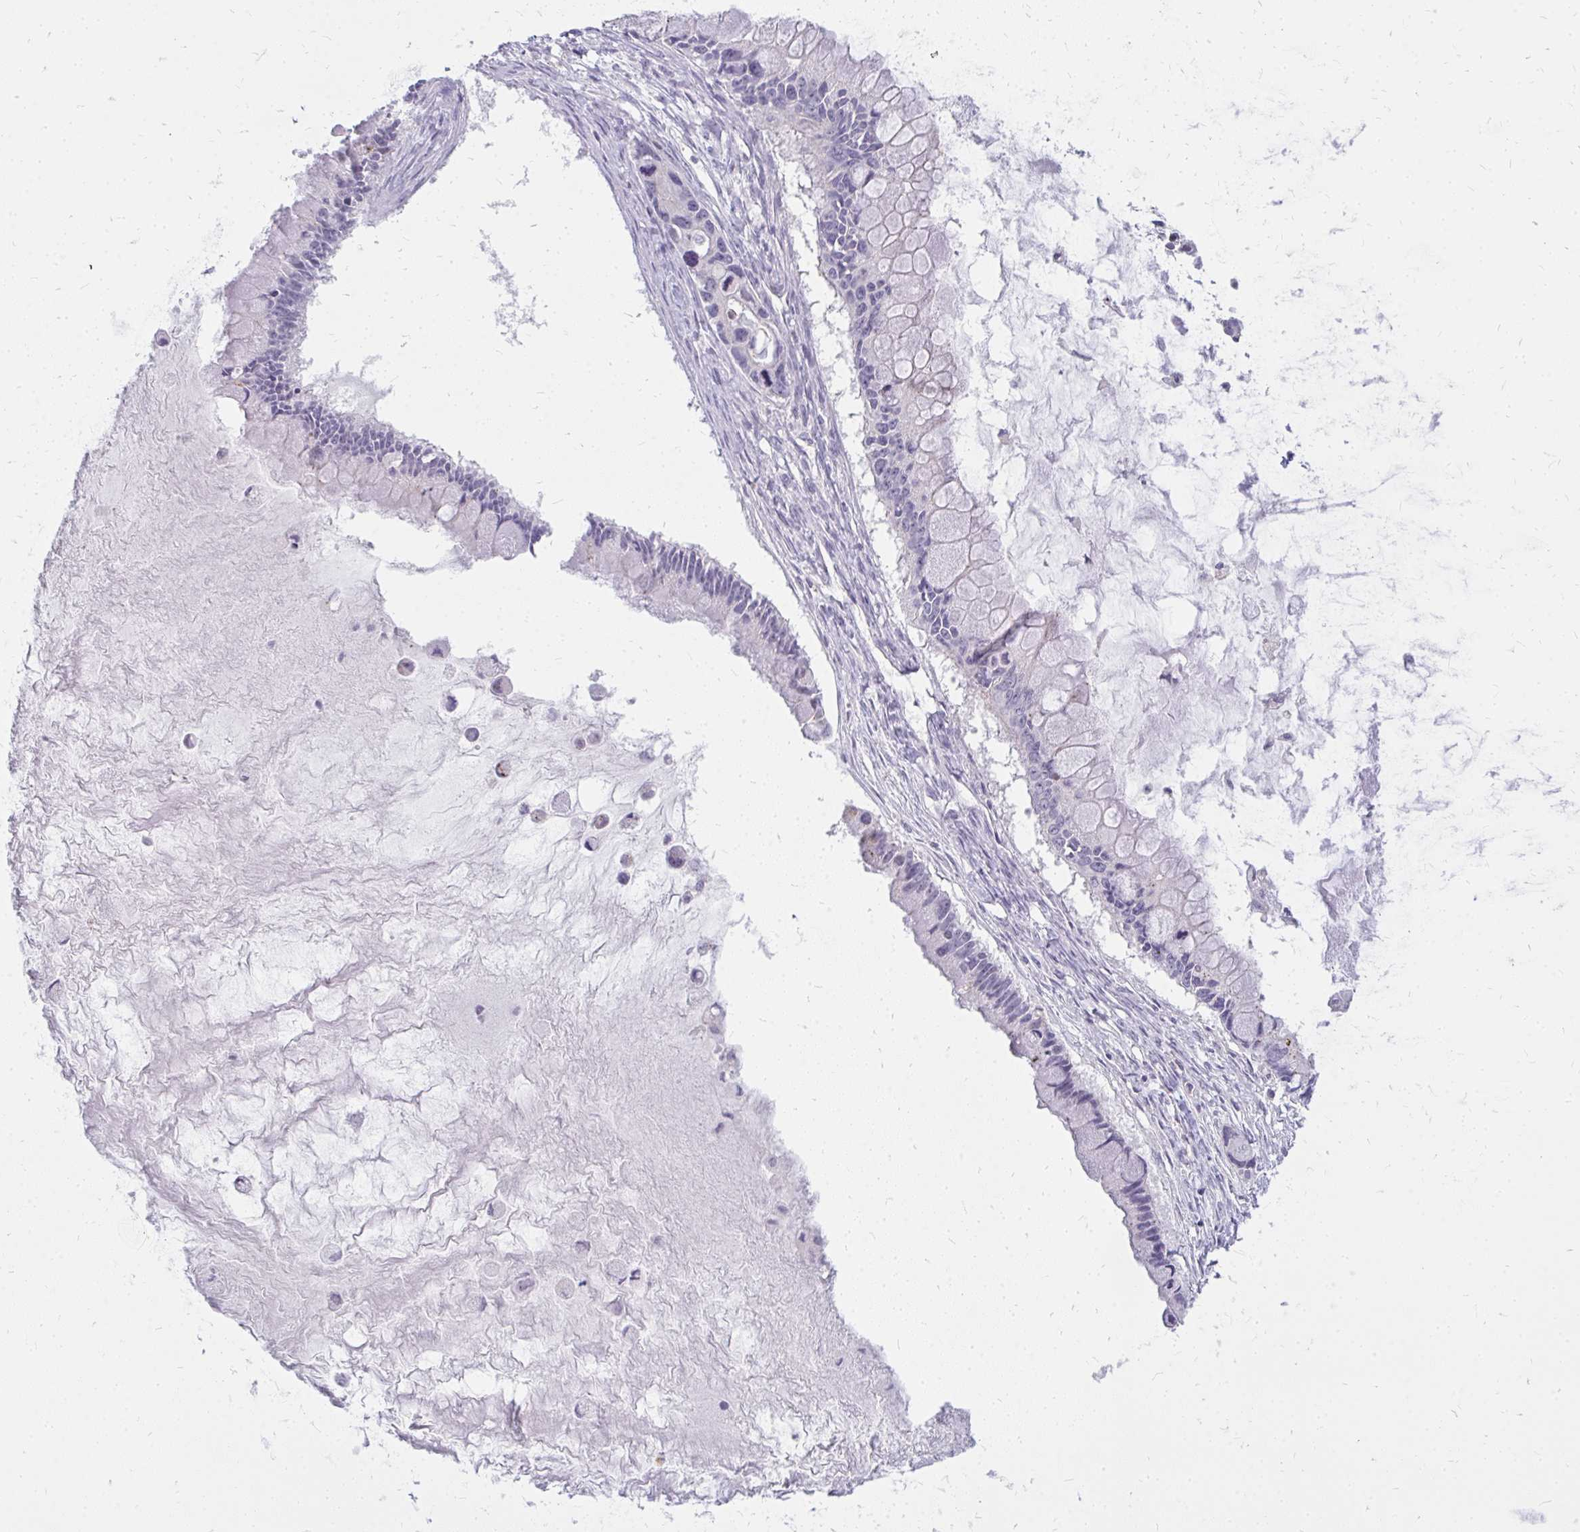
{"staining": {"intensity": "negative", "quantity": "none", "location": "none"}, "tissue": "ovarian cancer", "cell_type": "Tumor cells", "image_type": "cancer", "snomed": [{"axis": "morphology", "description": "Cystadenocarcinoma, mucinous, NOS"}, {"axis": "topography", "description": "Ovary"}], "caption": "An image of mucinous cystadenocarcinoma (ovarian) stained for a protein reveals no brown staining in tumor cells.", "gene": "FAM9A", "patient": {"sex": "female", "age": 63}}